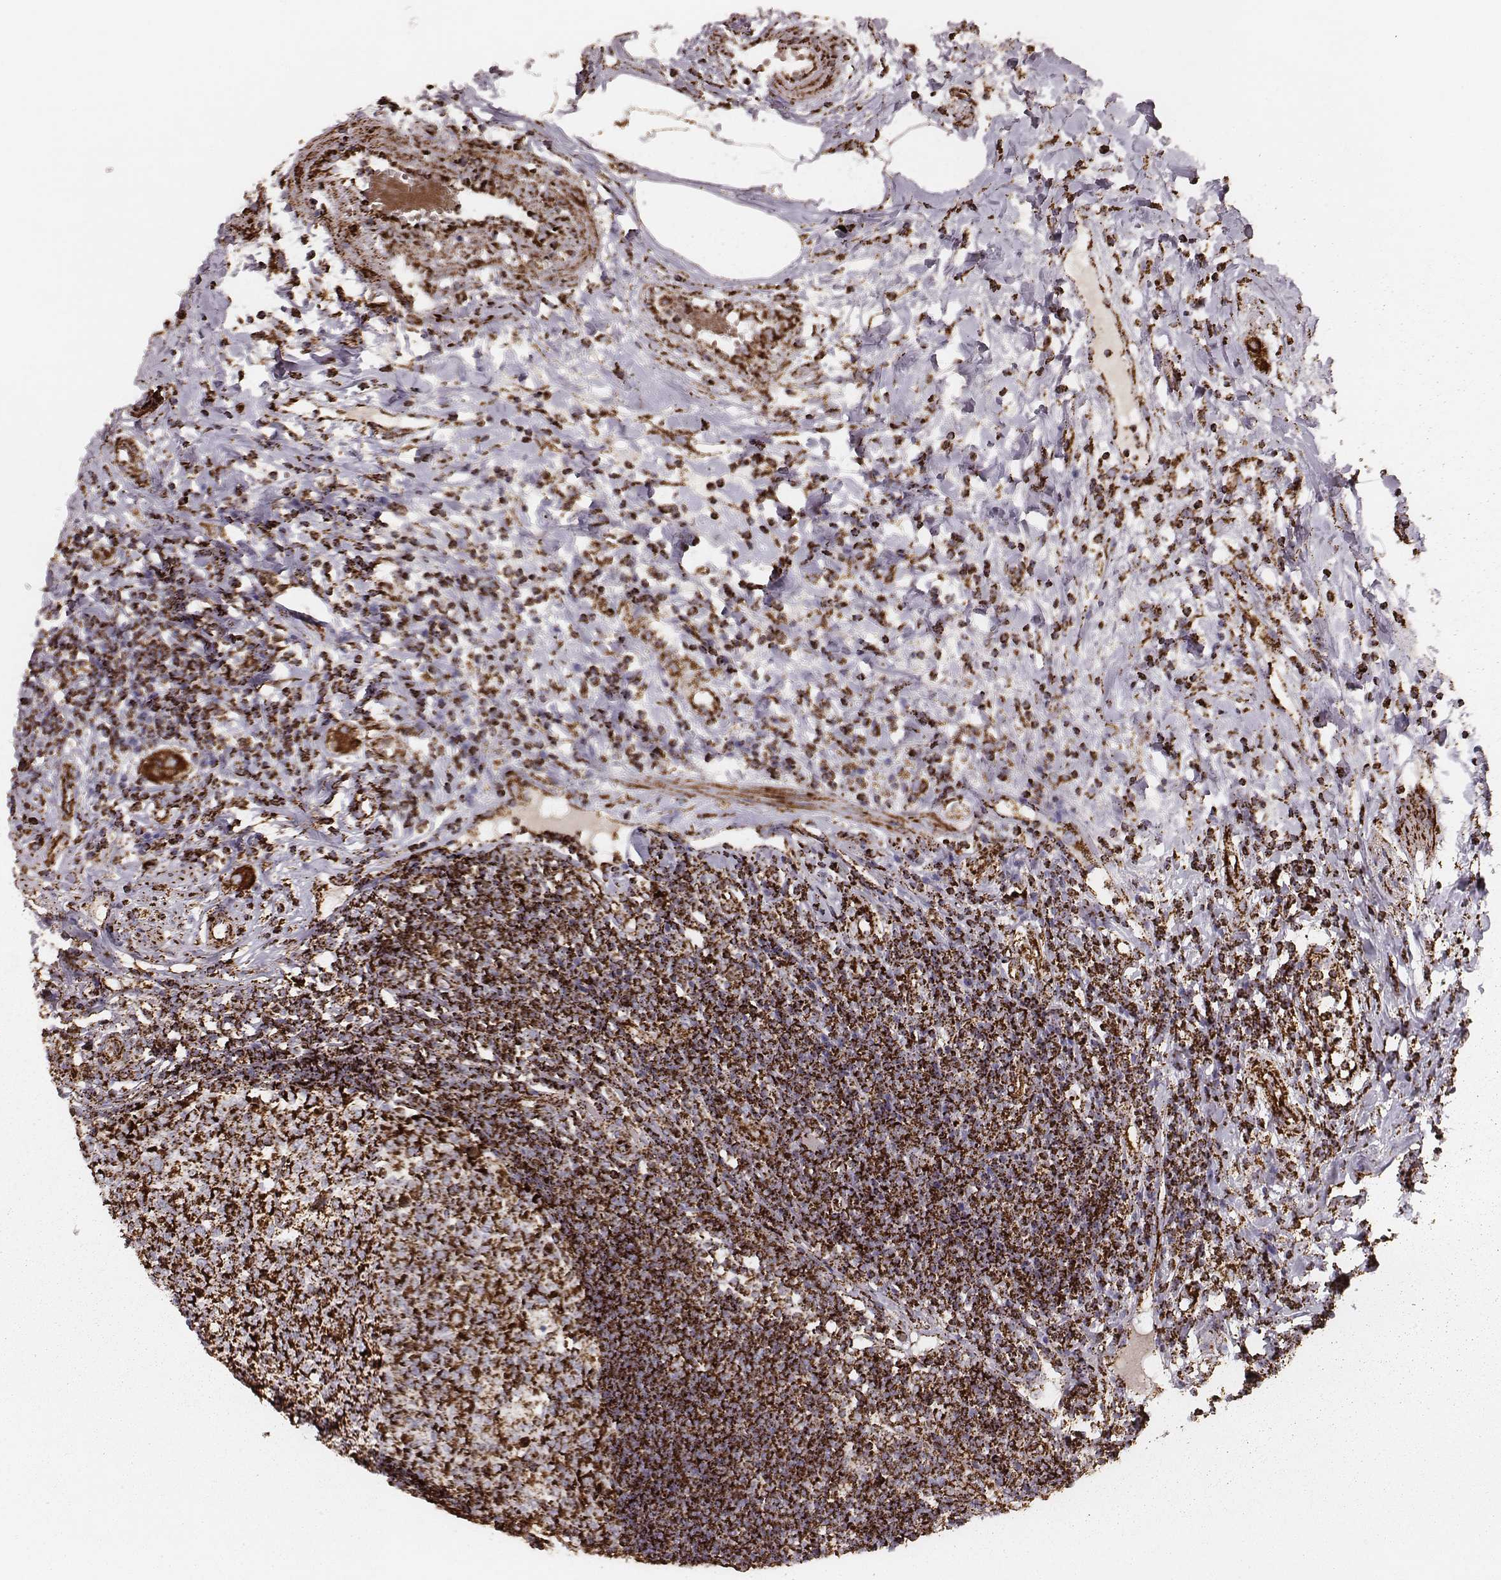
{"staining": {"intensity": "strong", "quantity": ">75%", "location": "cytoplasmic/membranous"}, "tissue": "appendix", "cell_type": "Glandular cells", "image_type": "normal", "snomed": [{"axis": "morphology", "description": "Normal tissue, NOS"}, {"axis": "morphology", "description": "Inflammation, NOS"}, {"axis": "topography", "description": "Appendix"}], "caption": "Protein staining of normal appendix reveals strong cytoplasmic/membranous positivity in approximately >75% of glandular cells. The staining was performed using DAB, with brown indicating positive protein expression. Nuclei are stained blue with hematoxylin.", "gene": "TUFM", "patient": {"sex": "male", "age": 16}}